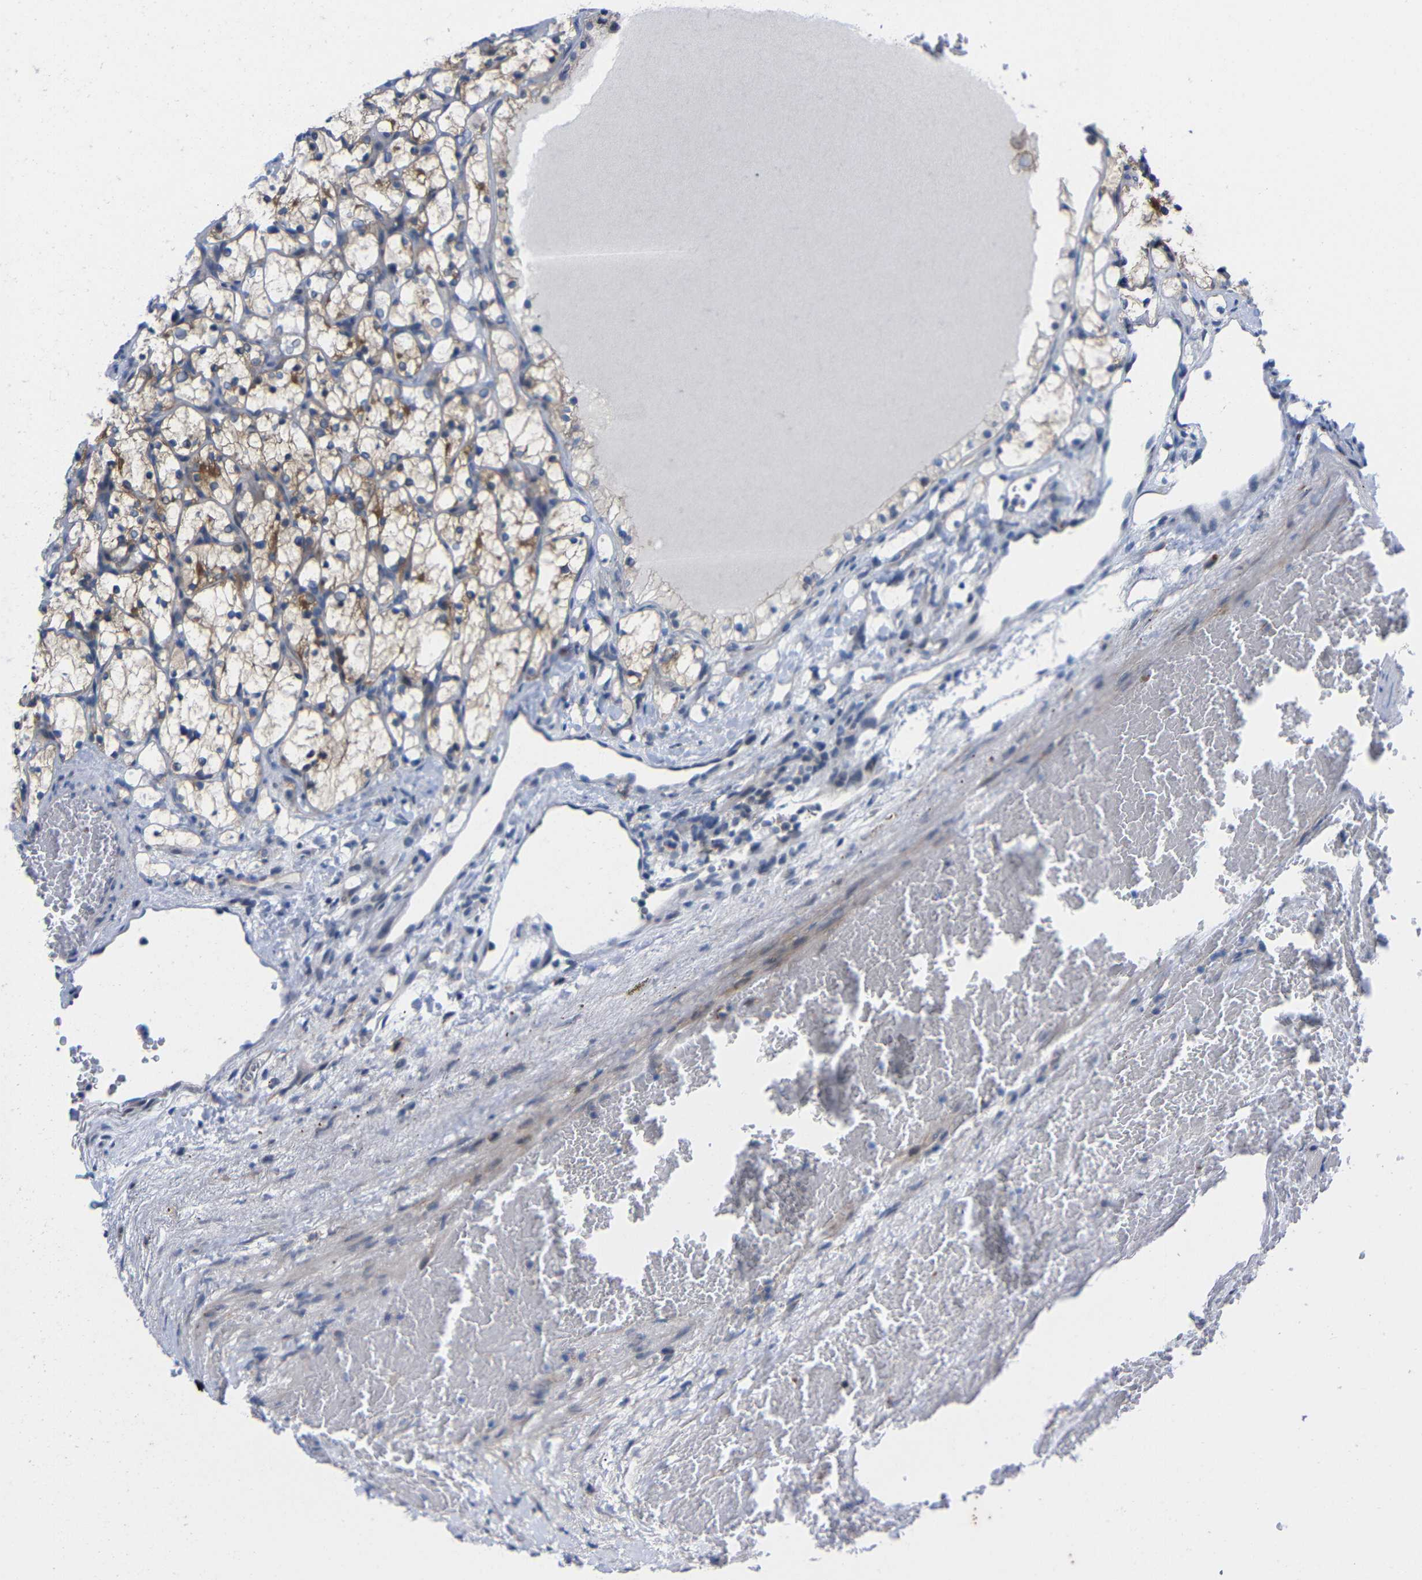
{"staining": {"intensity": "moderate", "quantity": ">75%", "location": "cytoplasmic/membranous"}, "tissue": "renal cancer", "cell_type": "Tumor cells", "image_type": "cancer", "snomed": [{"axis": "morphology", "description": "Adenocarcinoma, NOS"}, {"axis": "topography", "description": "Kidney"}], "caption": "Immunohistochemical staining of human renal cancer (adenocarcinoma) shows medium levels of moderate cytoplasmic/membranous positivity in about >75% of tumor cells.", "gene": "CMTM1", "patient": {"sex": "female", "age": 69}}